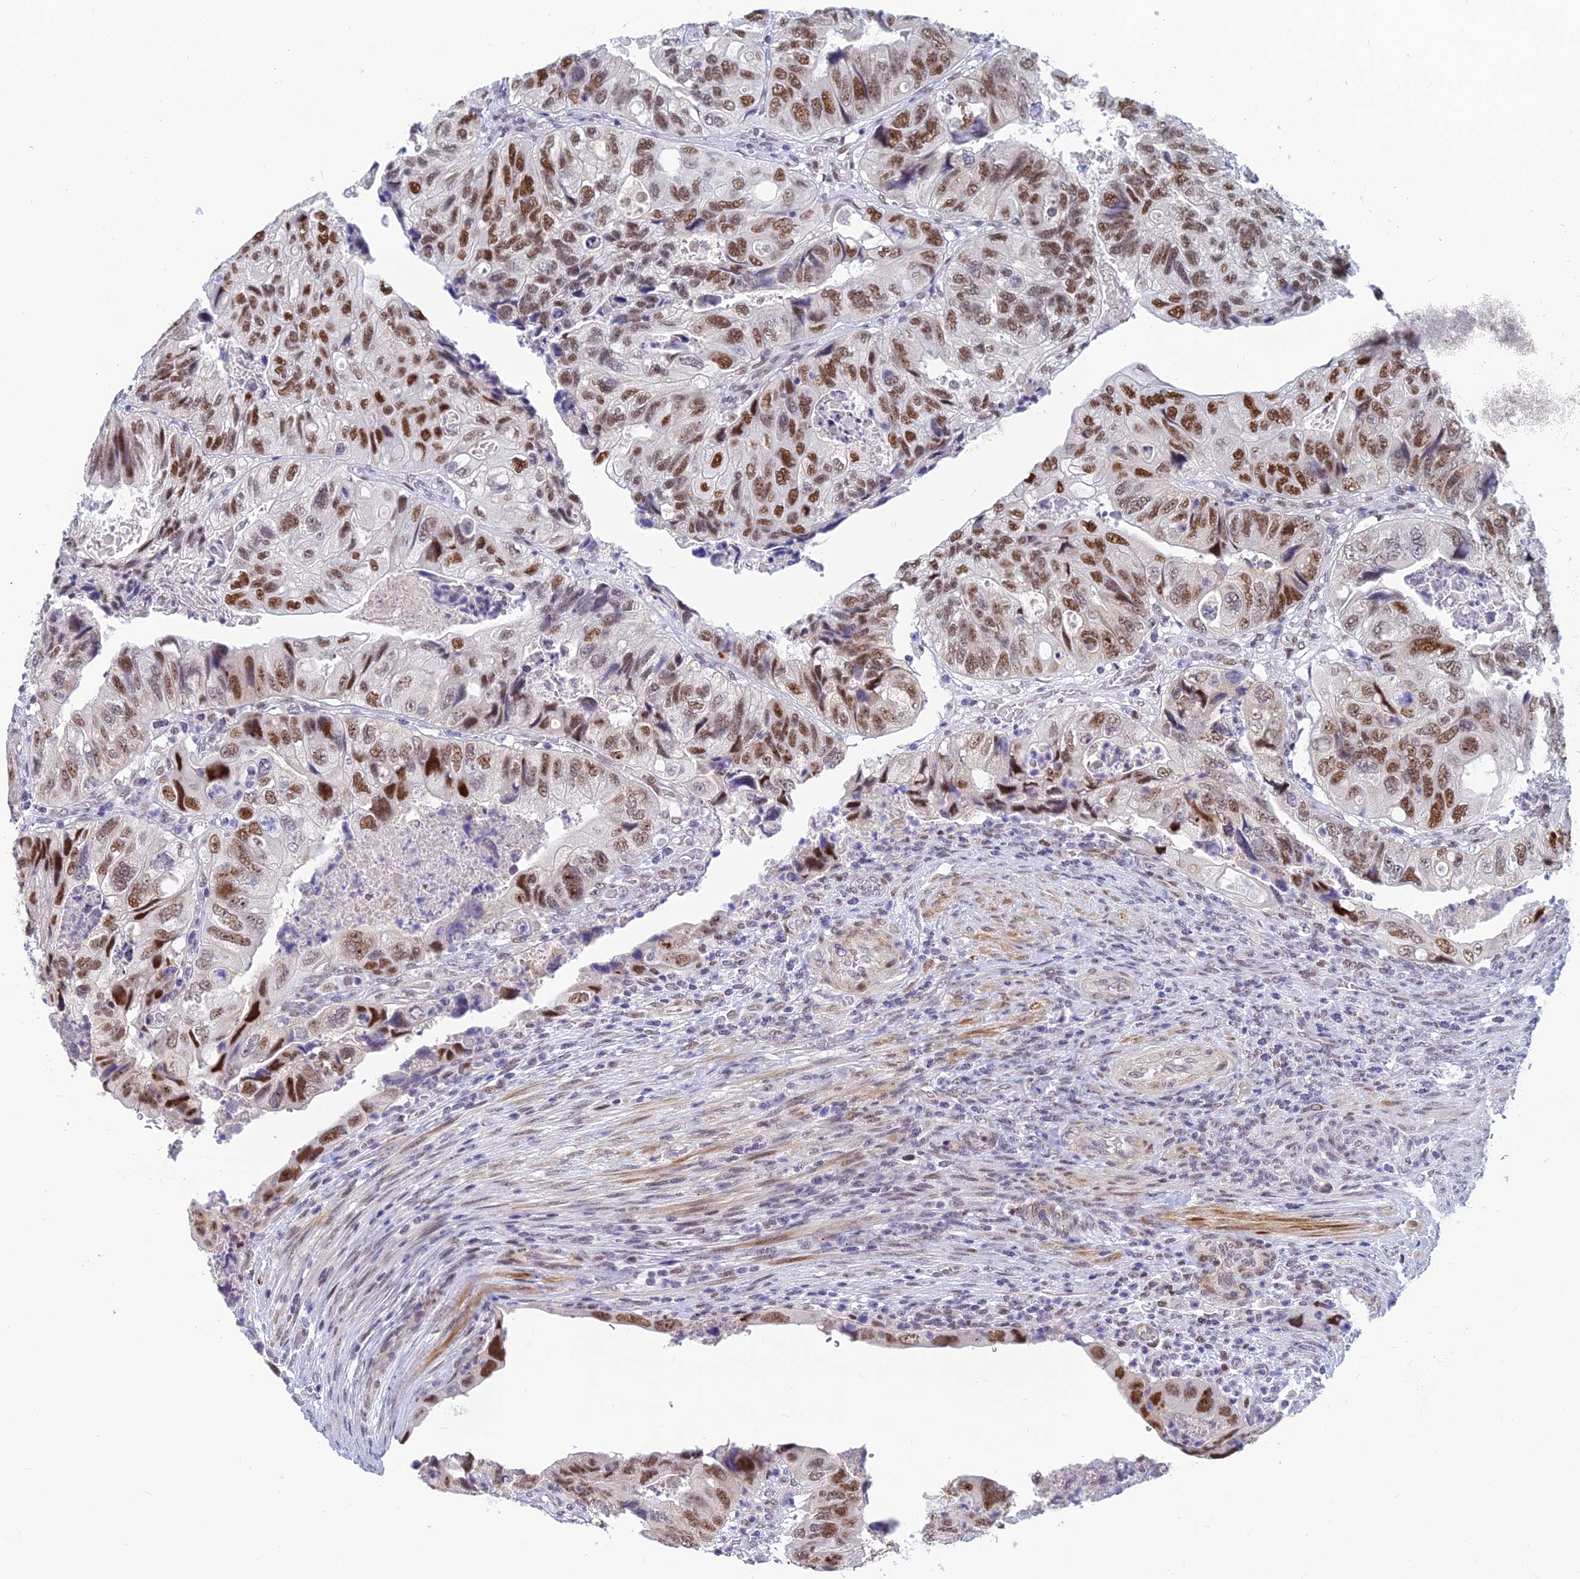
{"staining": {"intensity": "moderate", "quantity": ">75%", "location": "nuclear"}, "tissue": "colorectal cancer", "cell_type": "Tumor cells", "image_type": "cancer", "snomed": [{"axis": "morphology", "description": "Adenocarcinoma, NOS"}, {"axis": "topography", "description": "Rectum"}], "caption": "Immunohistochemistry (IHC) staining of colorectal adenocarcinoma, which shows medium levels of moderate nuclear expression in approximately >75% of tumor cells indicating moderate nuclear protein expression. The staining was performed using DAB (brown) for protein detection and nuclei were counterstained in hematoxylin (blue).", "gene": "CLK4", "patient": {"sex": "male", "age": 63}}